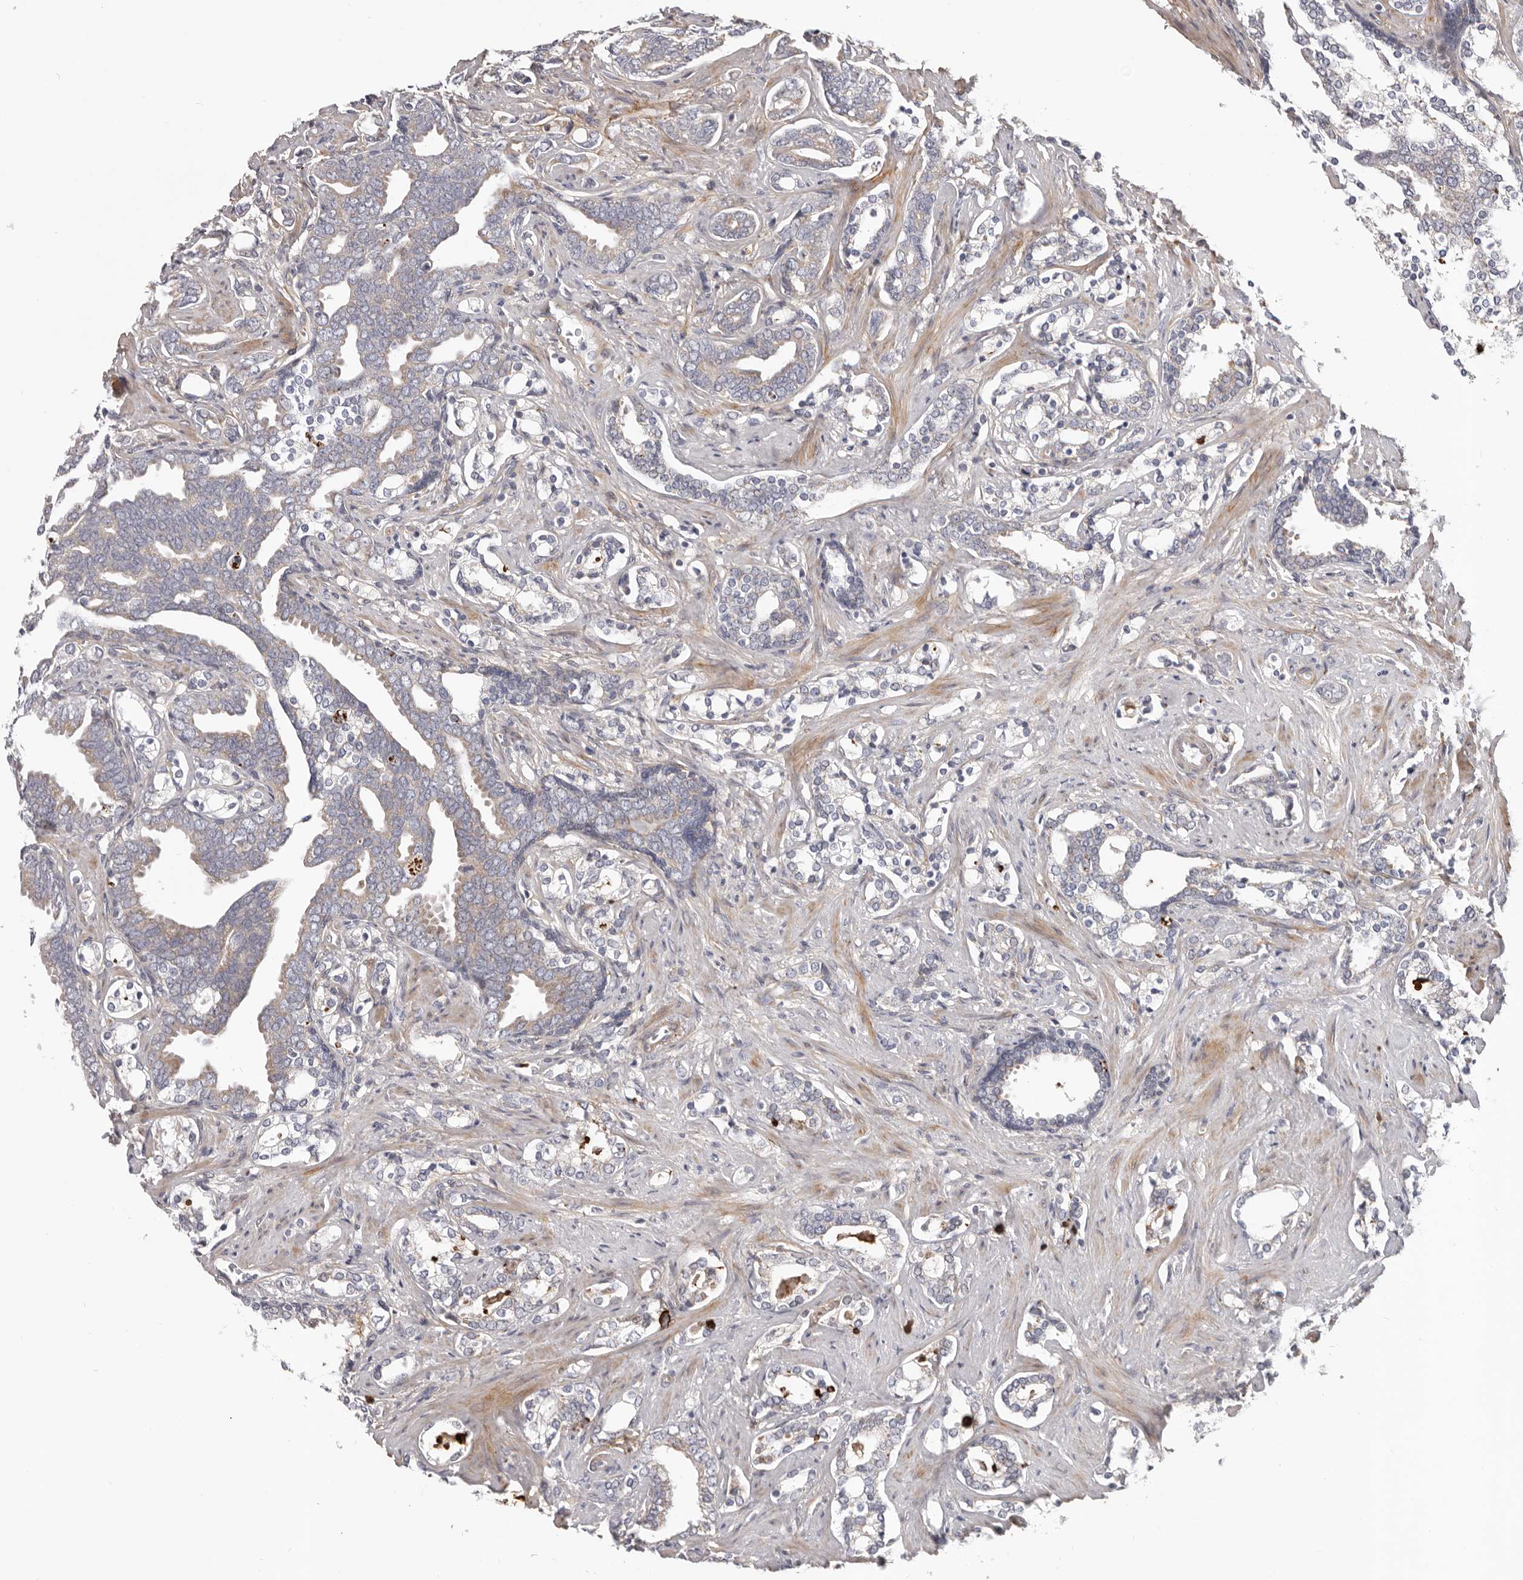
{"staining": {"intensity": "negative", "quantity": "none", "location": "none"}, "tissue": "prostate cancer", "cell_type": "Tumor cells", "image_type": "cancer", "snomed": [{"axis": "morphology", "description": "Adenocarcinoma, Medium grade"}, {"axis": "topography", "description": "Prostate"}], "caption": "High power microscopy image of an immunohistochemistry (IHC) micrograph of prostate adenocarcinoma (medium-grade), revealing no significant positivity in tumor cells.", "gene": "MRPS10", "patient": {"sex": "male", "age": 67}}